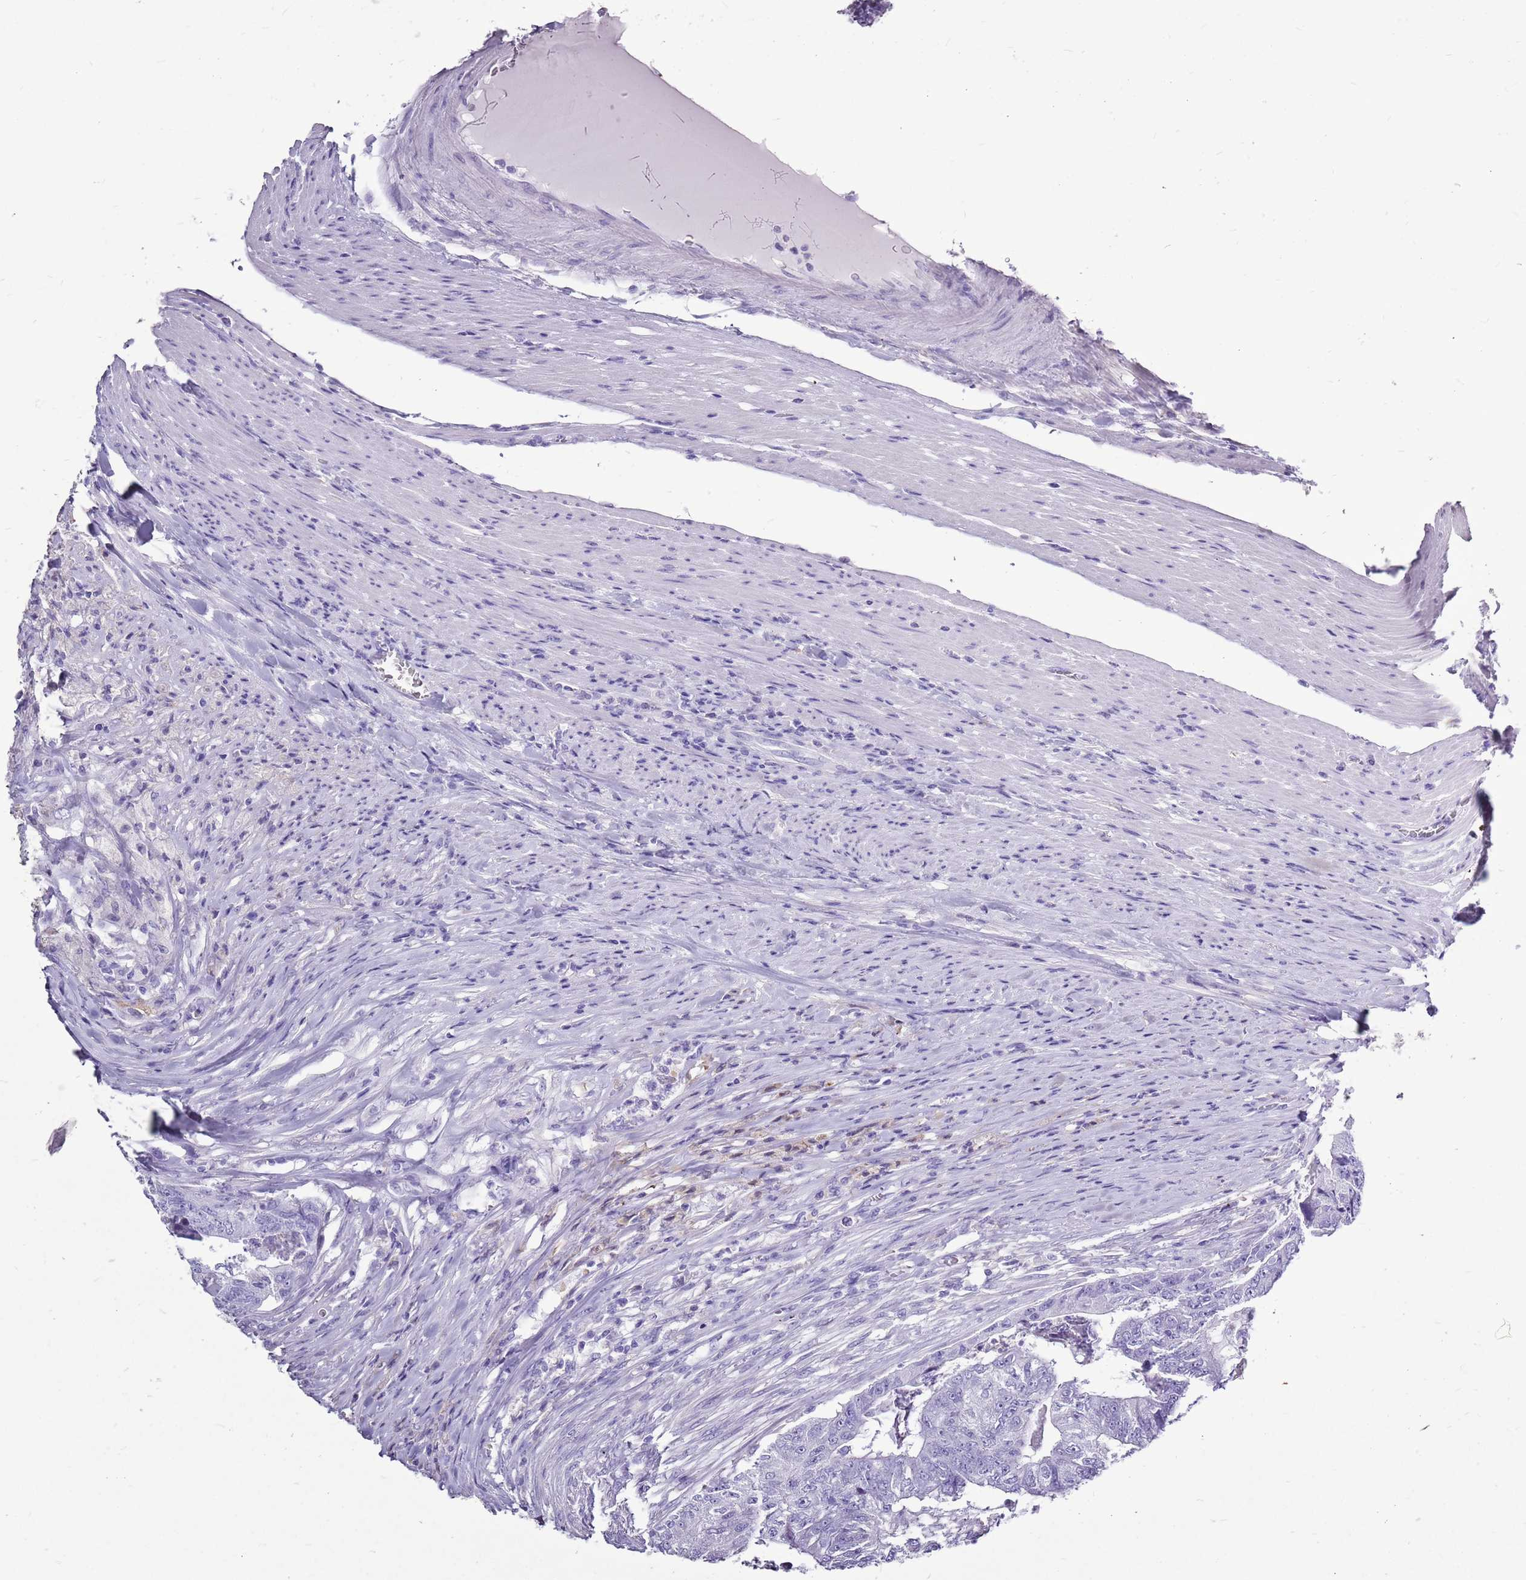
{"staining": {"intensity": "negative", "quantity": "none", "location": "none"}, "tissue": "colorectal cancer", "cell_type": "Tumor cells", "image_type": "cancer", "snomed": [{"axis": "morphology", "description": "Adenocarcinoma, NOS"}, {"axis": "topography", "description": "Colon"}], "caption": "Tumor cells are negative for protein expression in human colorectal adenocarcinoma.", "gene": "ACSS3", "patient": {"sex": "female", "age": 67}}